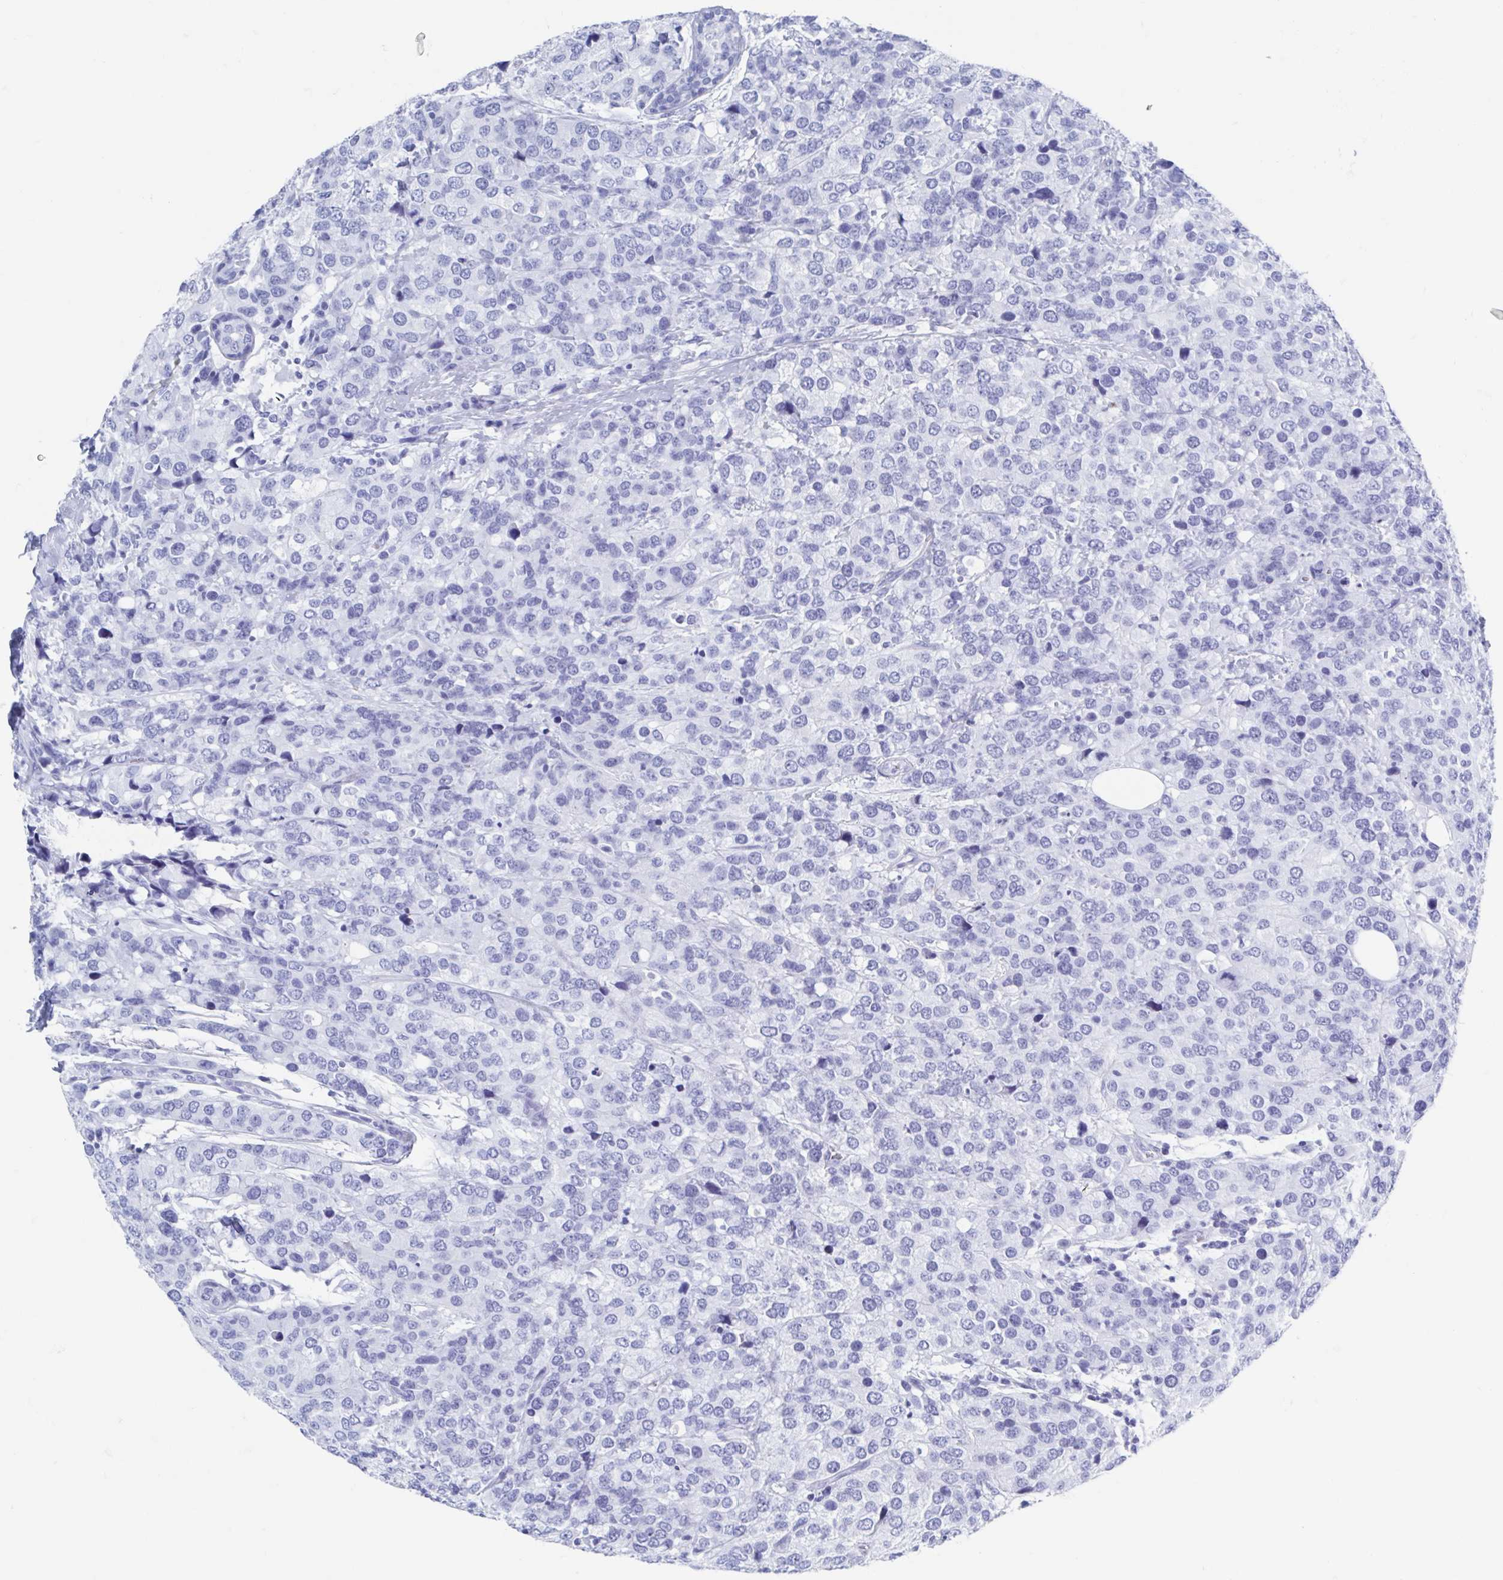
{"staining": {"intensity": "negative", "quantity": "none", "location": "none"}, "tissue": "breast cancer", "cell_type": "Tumor cells", "image_type": "cancer", "snomed": [{"axis": "morphology", "description": "Lobular carcinoma"}, {"axis": "topography", "description": "Breast"}], "caption": "This image is of lobular carcinoma (breast) stained with immunohistochemistry (IHC) to label a protein in brown with the nuclei are counter-stained blue. There is no positivity in tumor cells. Brightfield microscopy of immunohistochemistry stained with DAB (3,3'-diaminobenzidine) (brown) and hematoxylin (blue), captured at high magnification.", "gene": "C10orf53", "patient": {"sex": "female", "age": 59}}